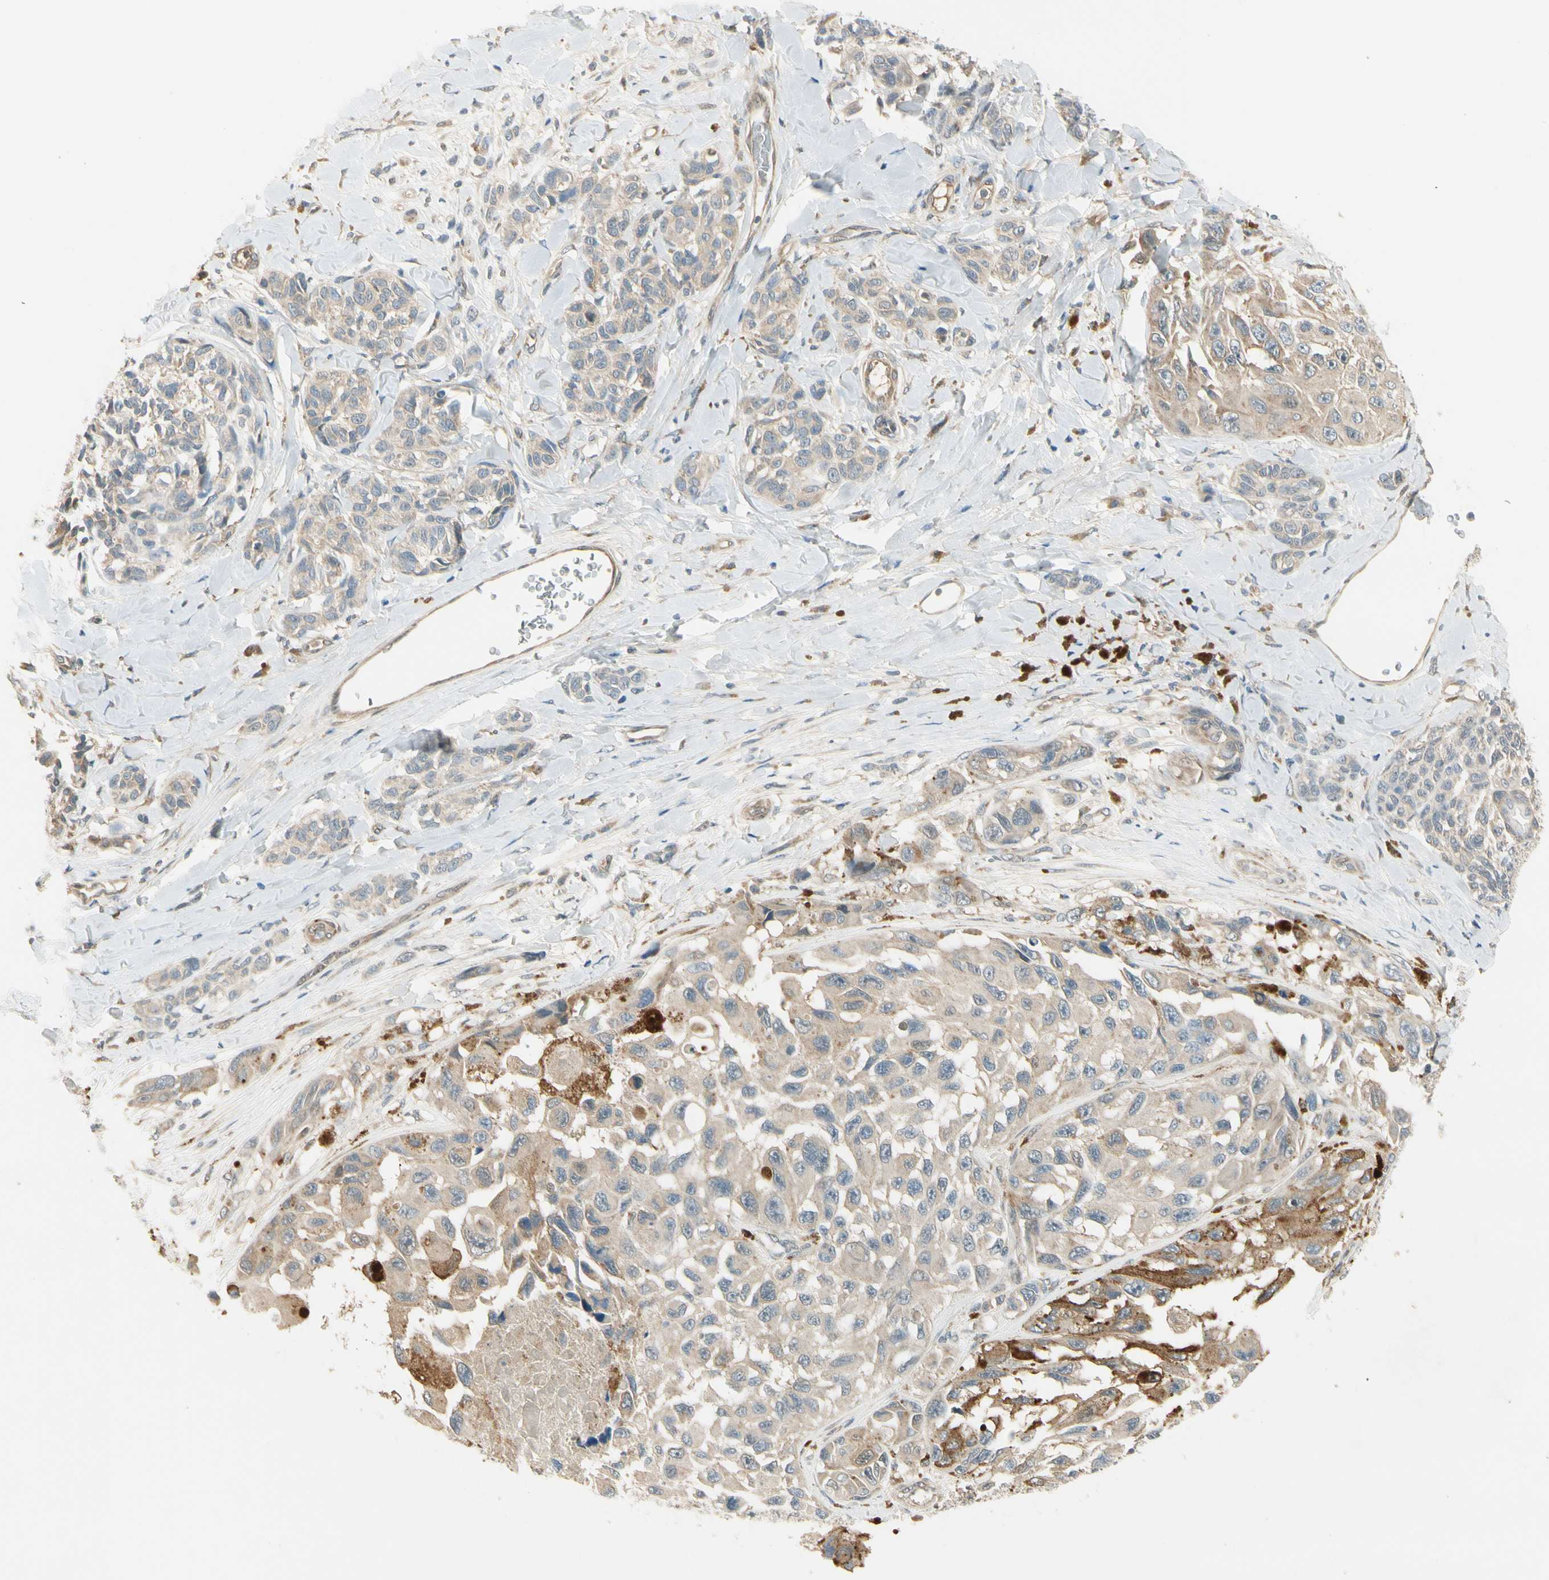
{"staining": {"intensity": "moderate", "quantity": "<25%", "location": "cytoplasmic/membranous"}, "tissue": "melanoma", "cell_type": "Tumor cells", "image_type": "cancer", "snomed": [{"axis": "morphology", "description": "Malignant melanoma, NOS"}, {"axis": "topography", "description": "Skin"}], "caption": "This is an image of immunohistochemistry (IHC) staining of malignant melanoma, which shows moderate staining in the cytoplasmic/membranous of tumor cells.", "gene": "EPHB3", "patient": {"sex": "female", "age": 73}}